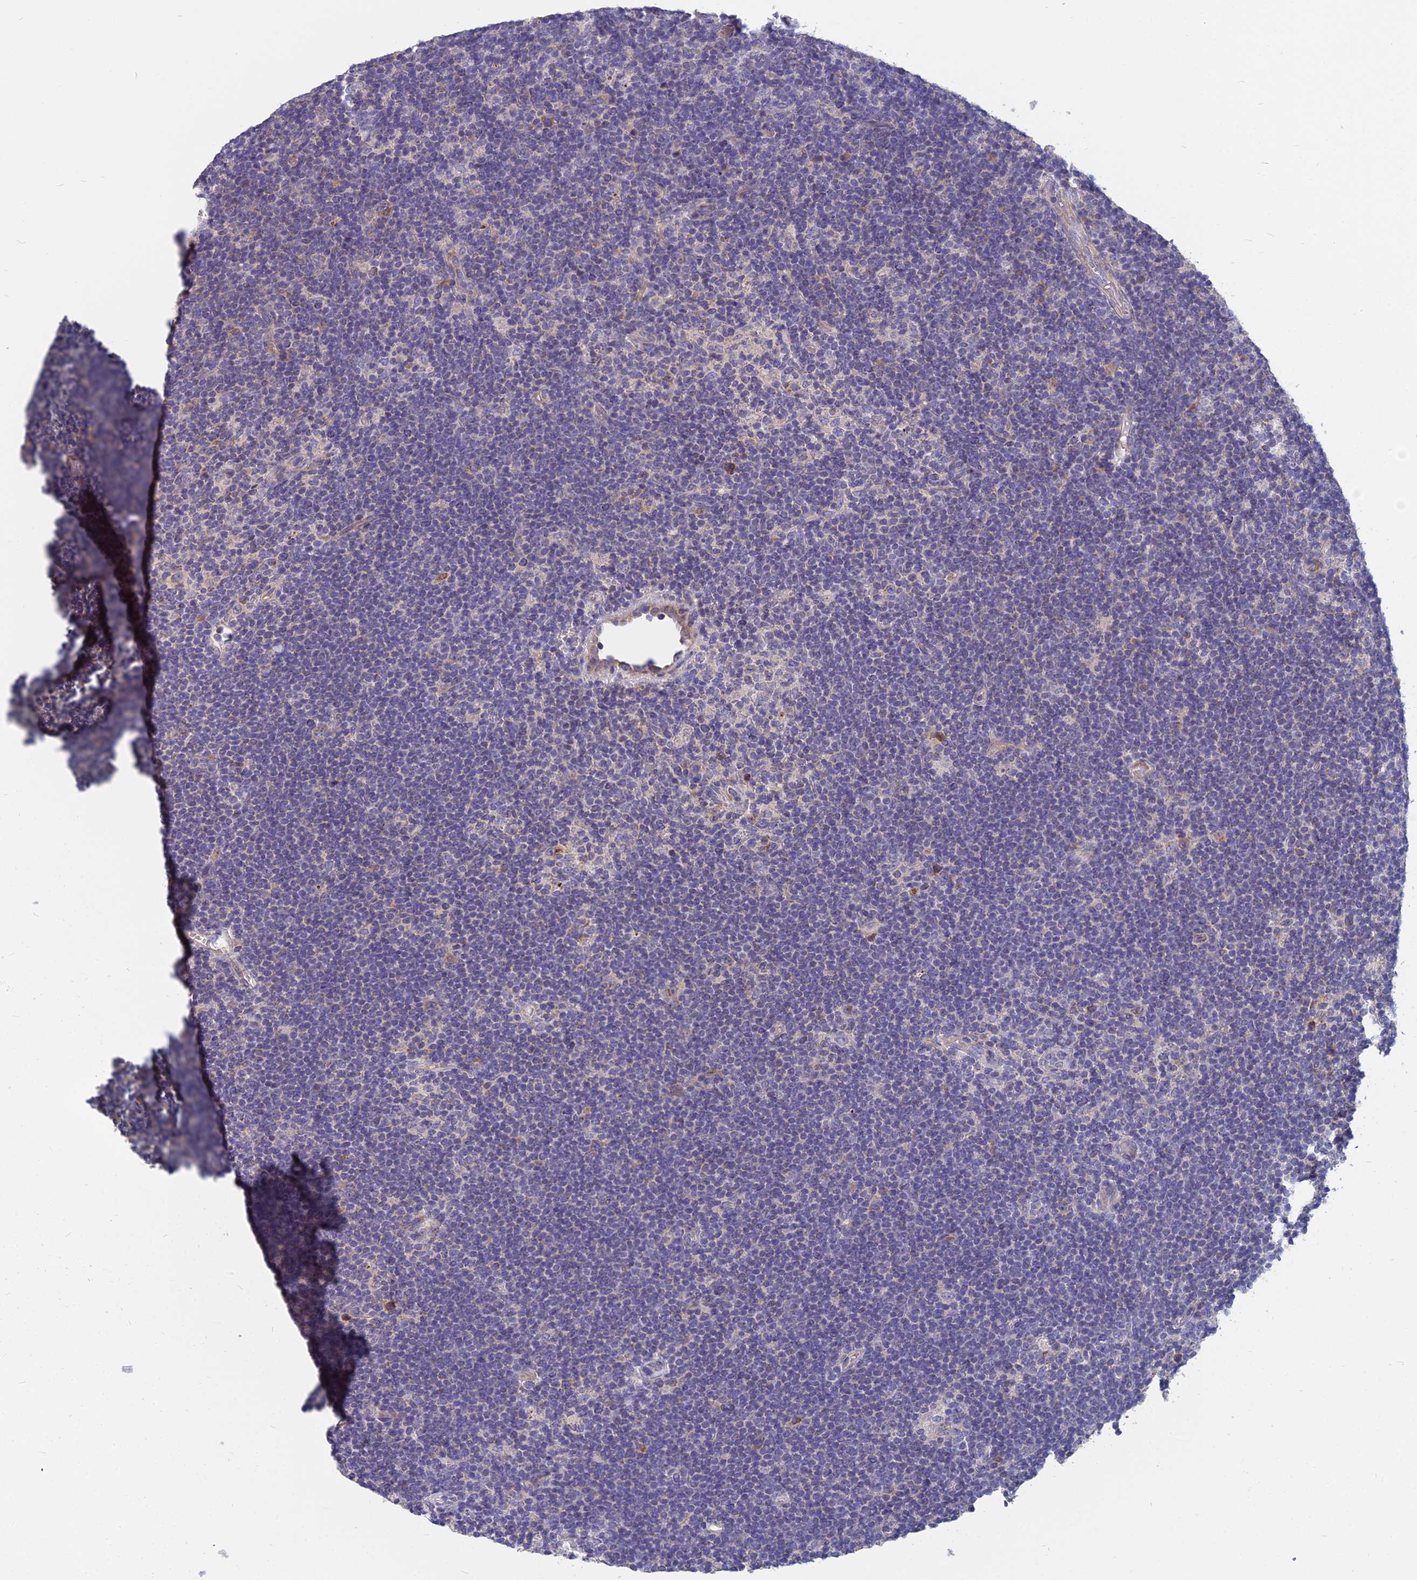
{"staining": {"intensity": "negative", "quantity": "none", "location": "none"}, "tissue": "lymphoma", "cell_type": "Tumor cells", "image_type": "cancer", "snomed": [{"axis": "morphology", "description": "Hodgkin's disease, NOS"}, {"axis": "topography", "description": "Lymph node"}], "caption": "Hodgkin's disease was stained to show a protein in brown. There is no significant staining in tumor cells.", "gene": "COX20", "patient": {"sex": "female", "age": 57}}